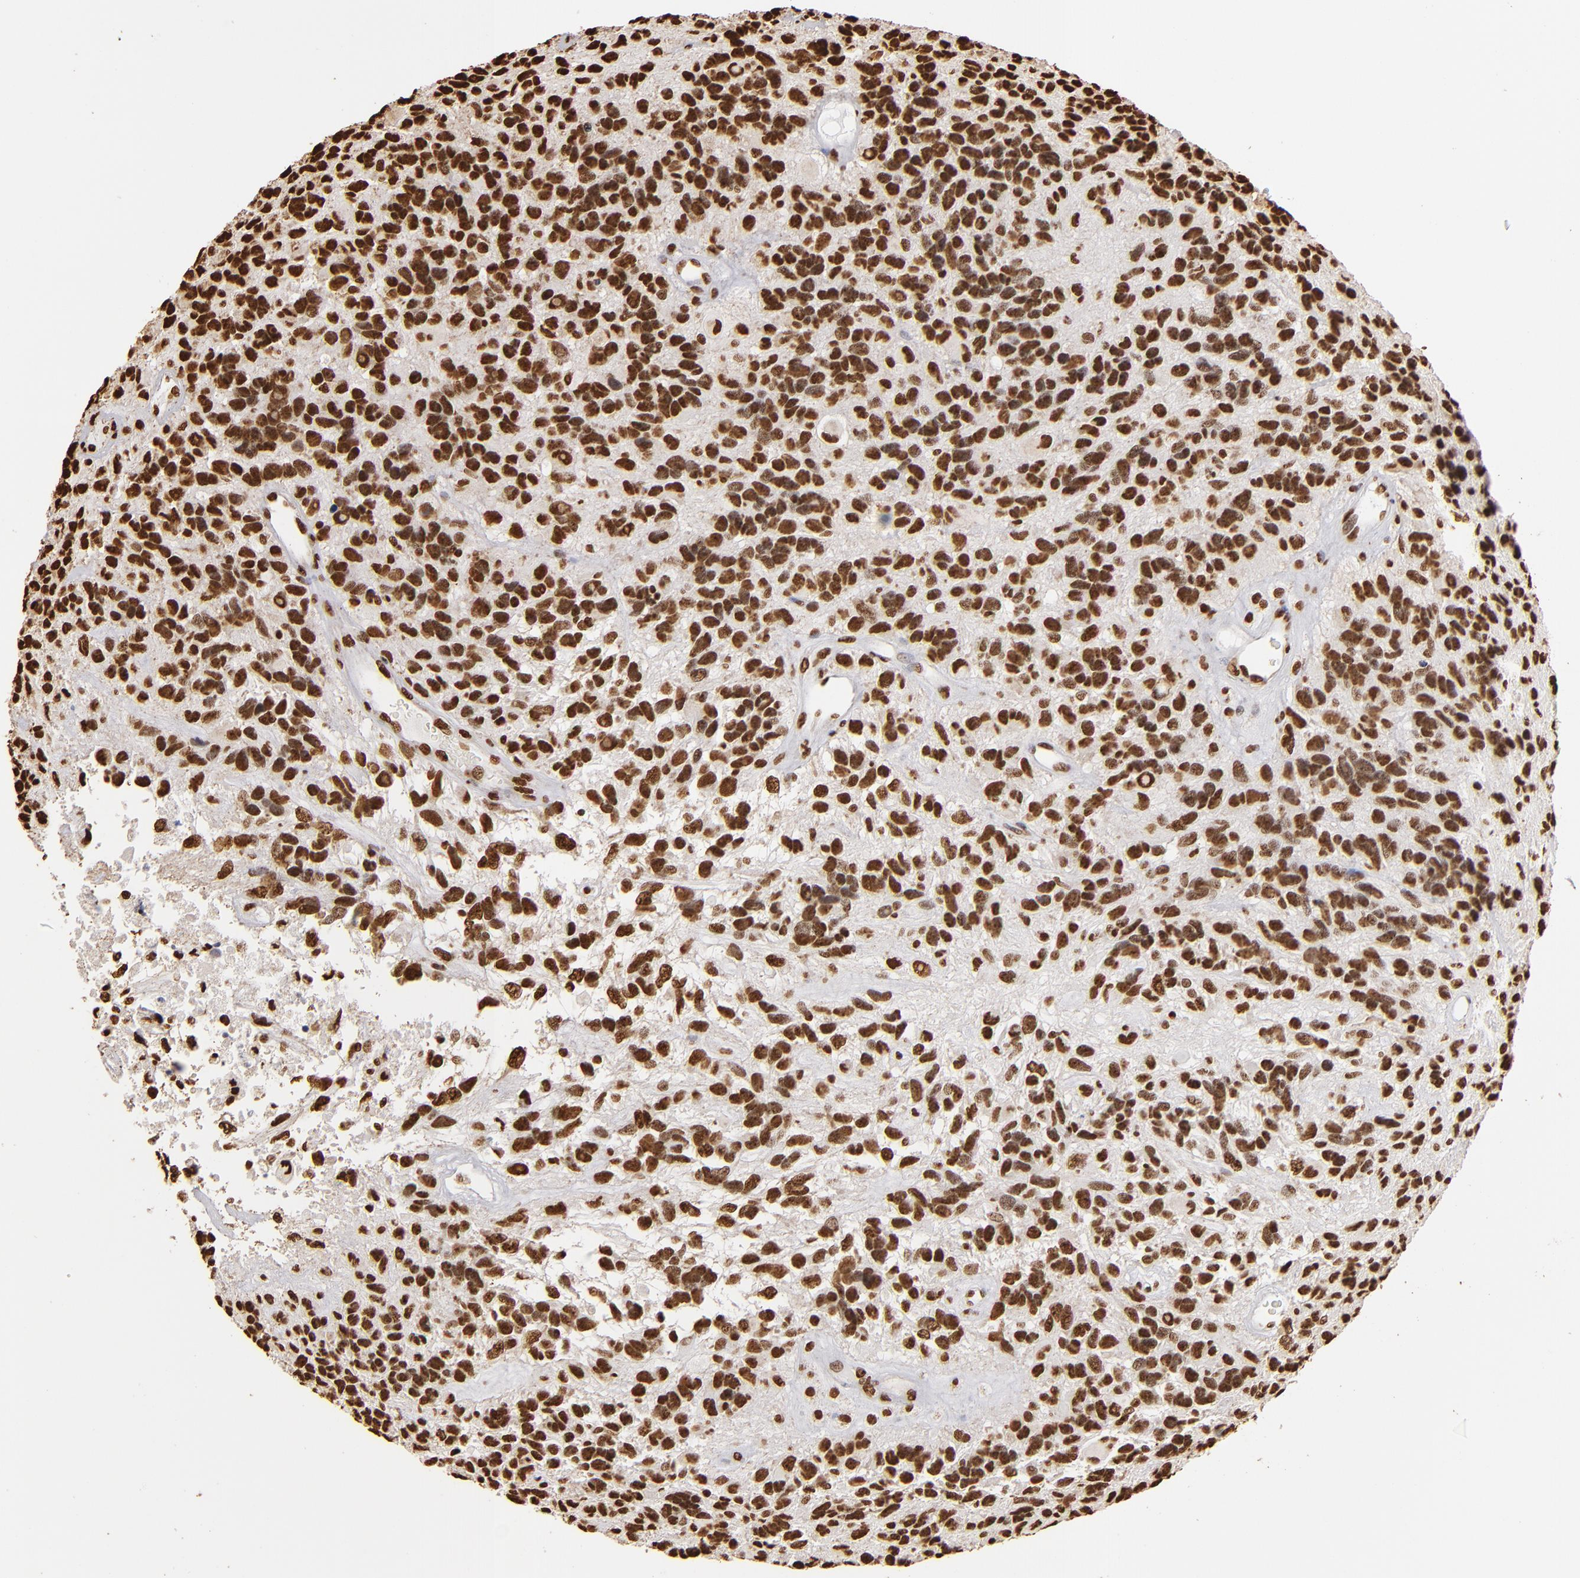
{"staining": {"intensity": "strong", "quantity": ">75%", "location": "nuclear"}, "tissue": "glioma", "cell_type": "Tumor cells", "image_type": "cancer", "snomed": [{"axis": "morphology", "description": "Glioma, malignant, High grade"}, {"axis": "topography", "description": "Brain"}], "caption": "Immunohistochemical staining of glioma displays high levels of strong nuclear staining in about >75% of tumor cells.", "gene": "ILF3", "patient": {"sex": "male", "age": 77}}